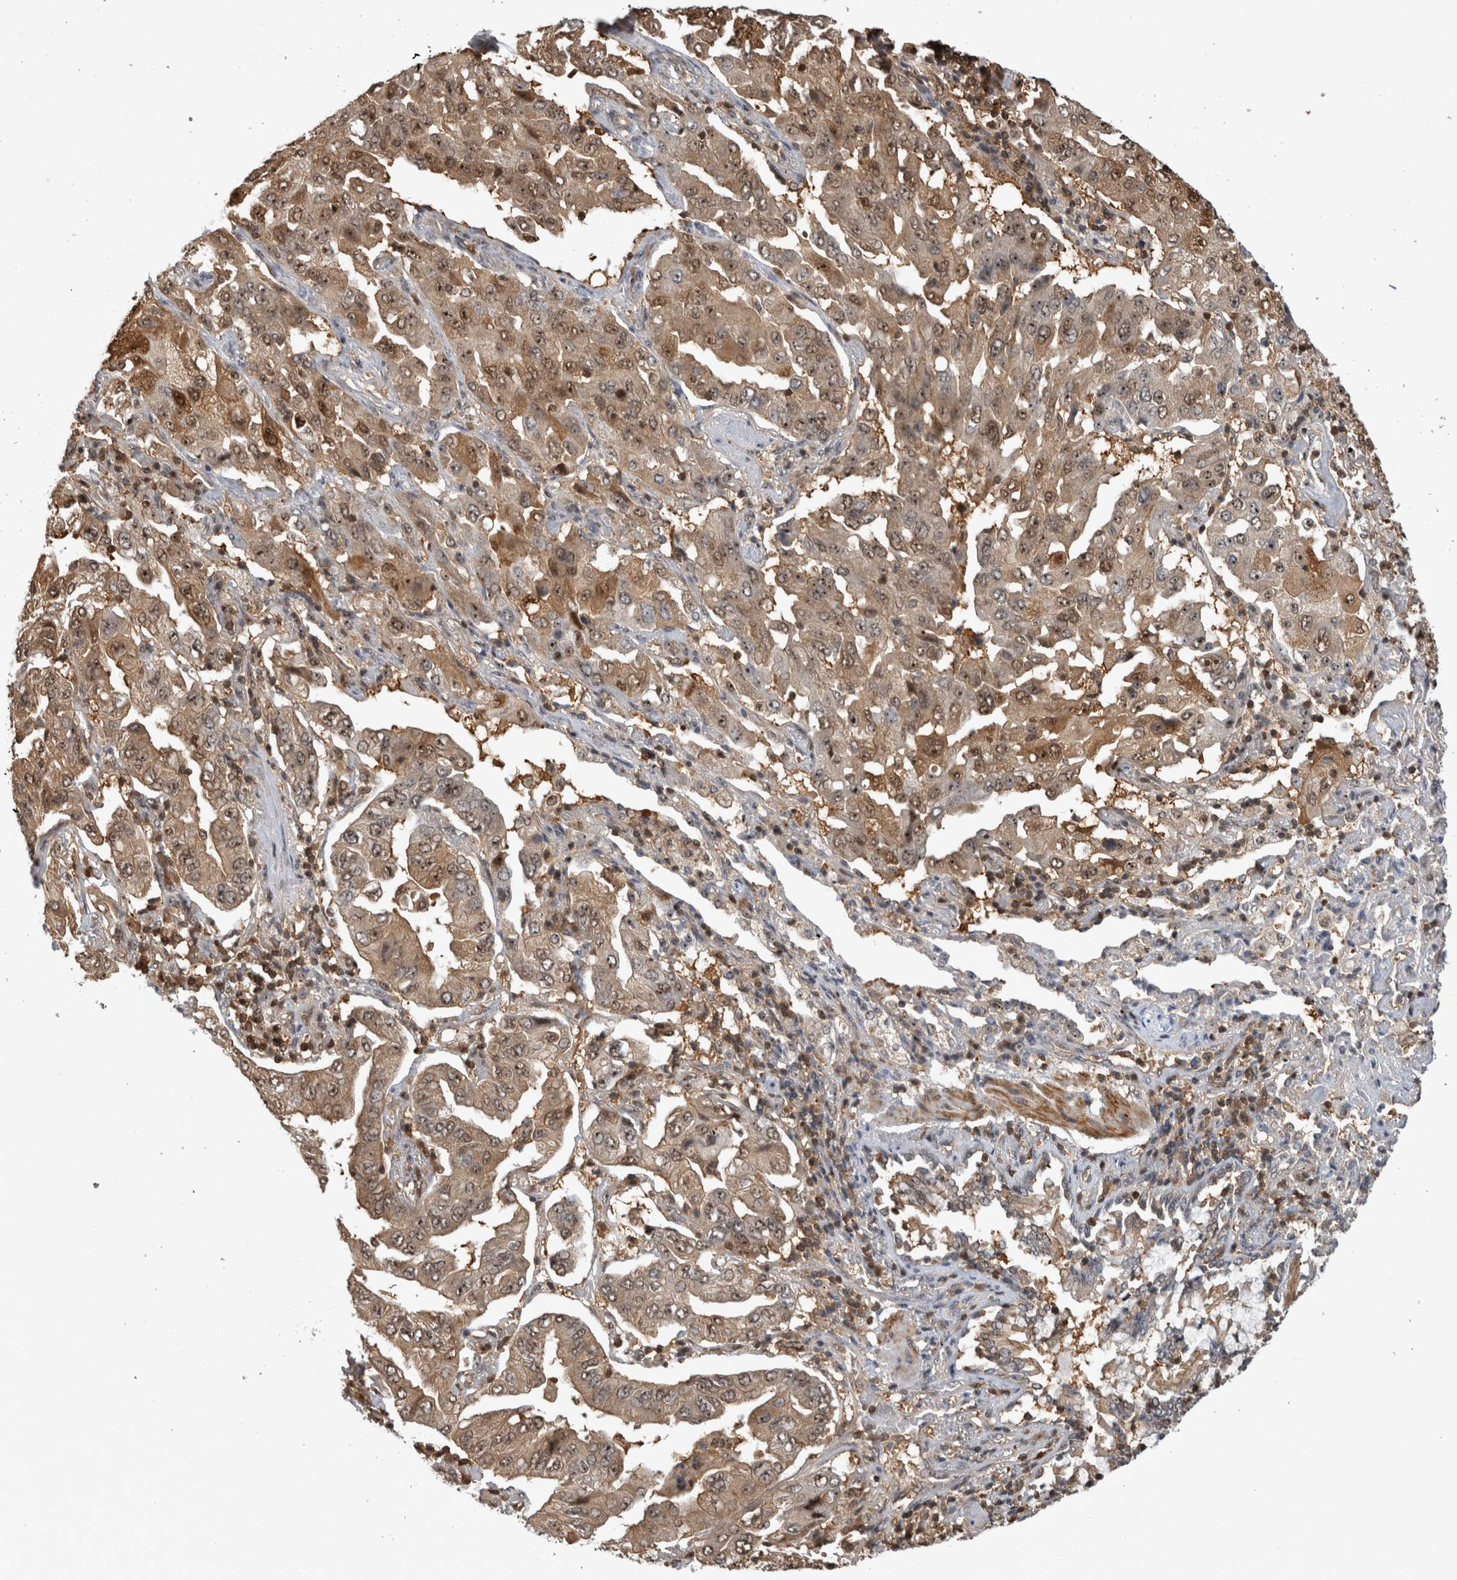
{"staining": {"intensity": "moderate", "quantity": ">75%", "location": "cytoplasmic/membranous,nuclear"}, "tissue": "lung cancer", "cell_type": "Tumor cells", "image_type": "cancer", "snomed": [{"axis": "morphology", "description": "Adenocarcinoma, NOS"}, {"axis": "topography", "description": "Lung"}], "caption": "IHC histopathology image of human lung adenocarcinoma stained for a protein (brown), which shows medium levels of moderate cytoplasmic/membranous and nuclear expression in about >75% of tumor cells.", "gene": "TDRD7", "patient": {"sex": "female", "age": 65}}